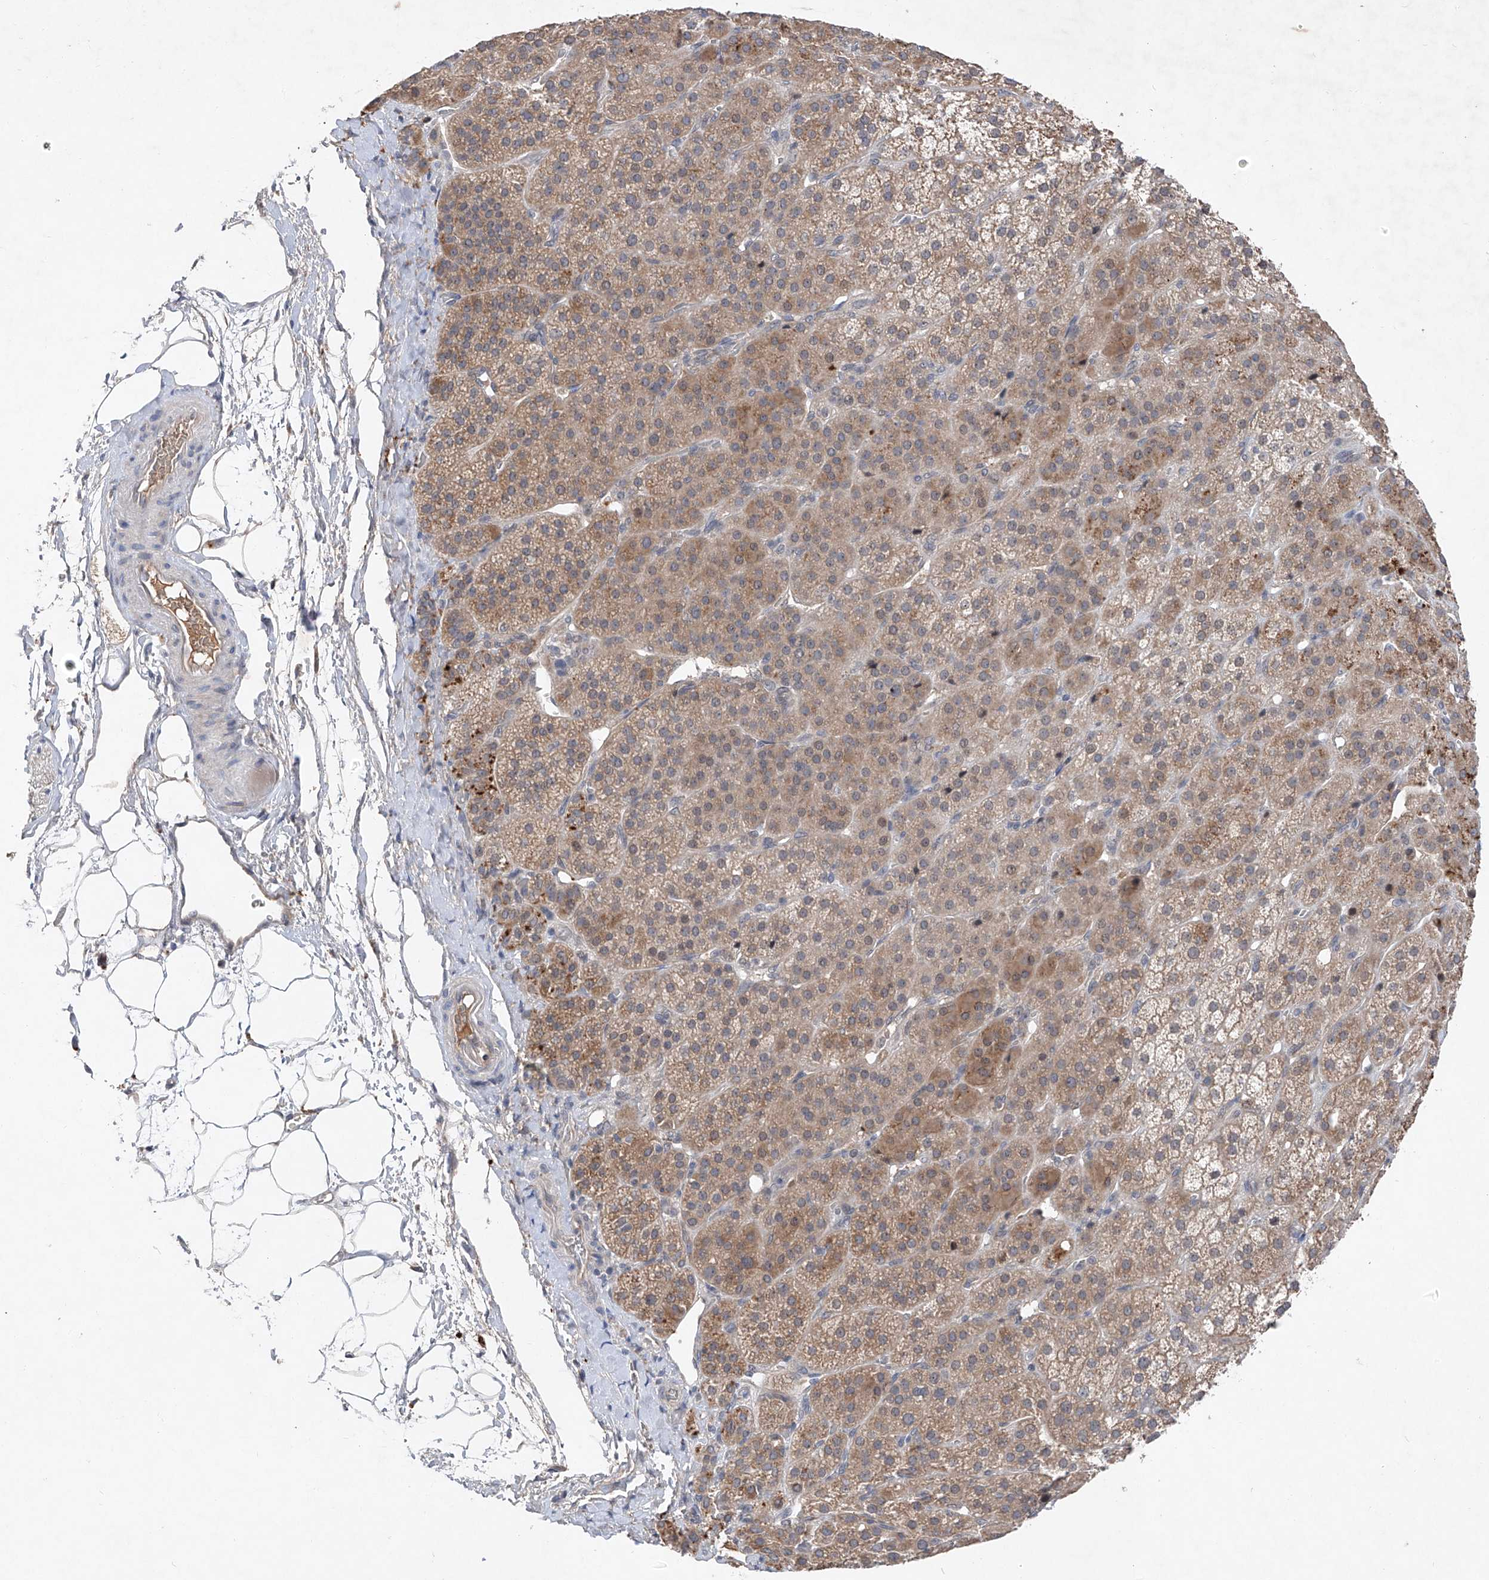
{"staining": {"intensity": "strong", "quantity": "25%-75%", "location": "cytoplasmic/membranous"}, "tissue": "adrenal gland", "cell_type": "Glandular cells", "image_type": "normal", "snomed": [{"axis": "morphology", "description": "Normal tissue, NOS"}, {"axis": "topography", "description": "Adrenal gland"}], "caption": "Approximately 25%-75% of glandular cells in unremarkable adrenal gland exhibit strong cytoplasmic/membranous protein expression as visualized by brown immunohistochemical staining.", "gene": "FAM135A", "patient": {"sex": "female", "age": 57}}